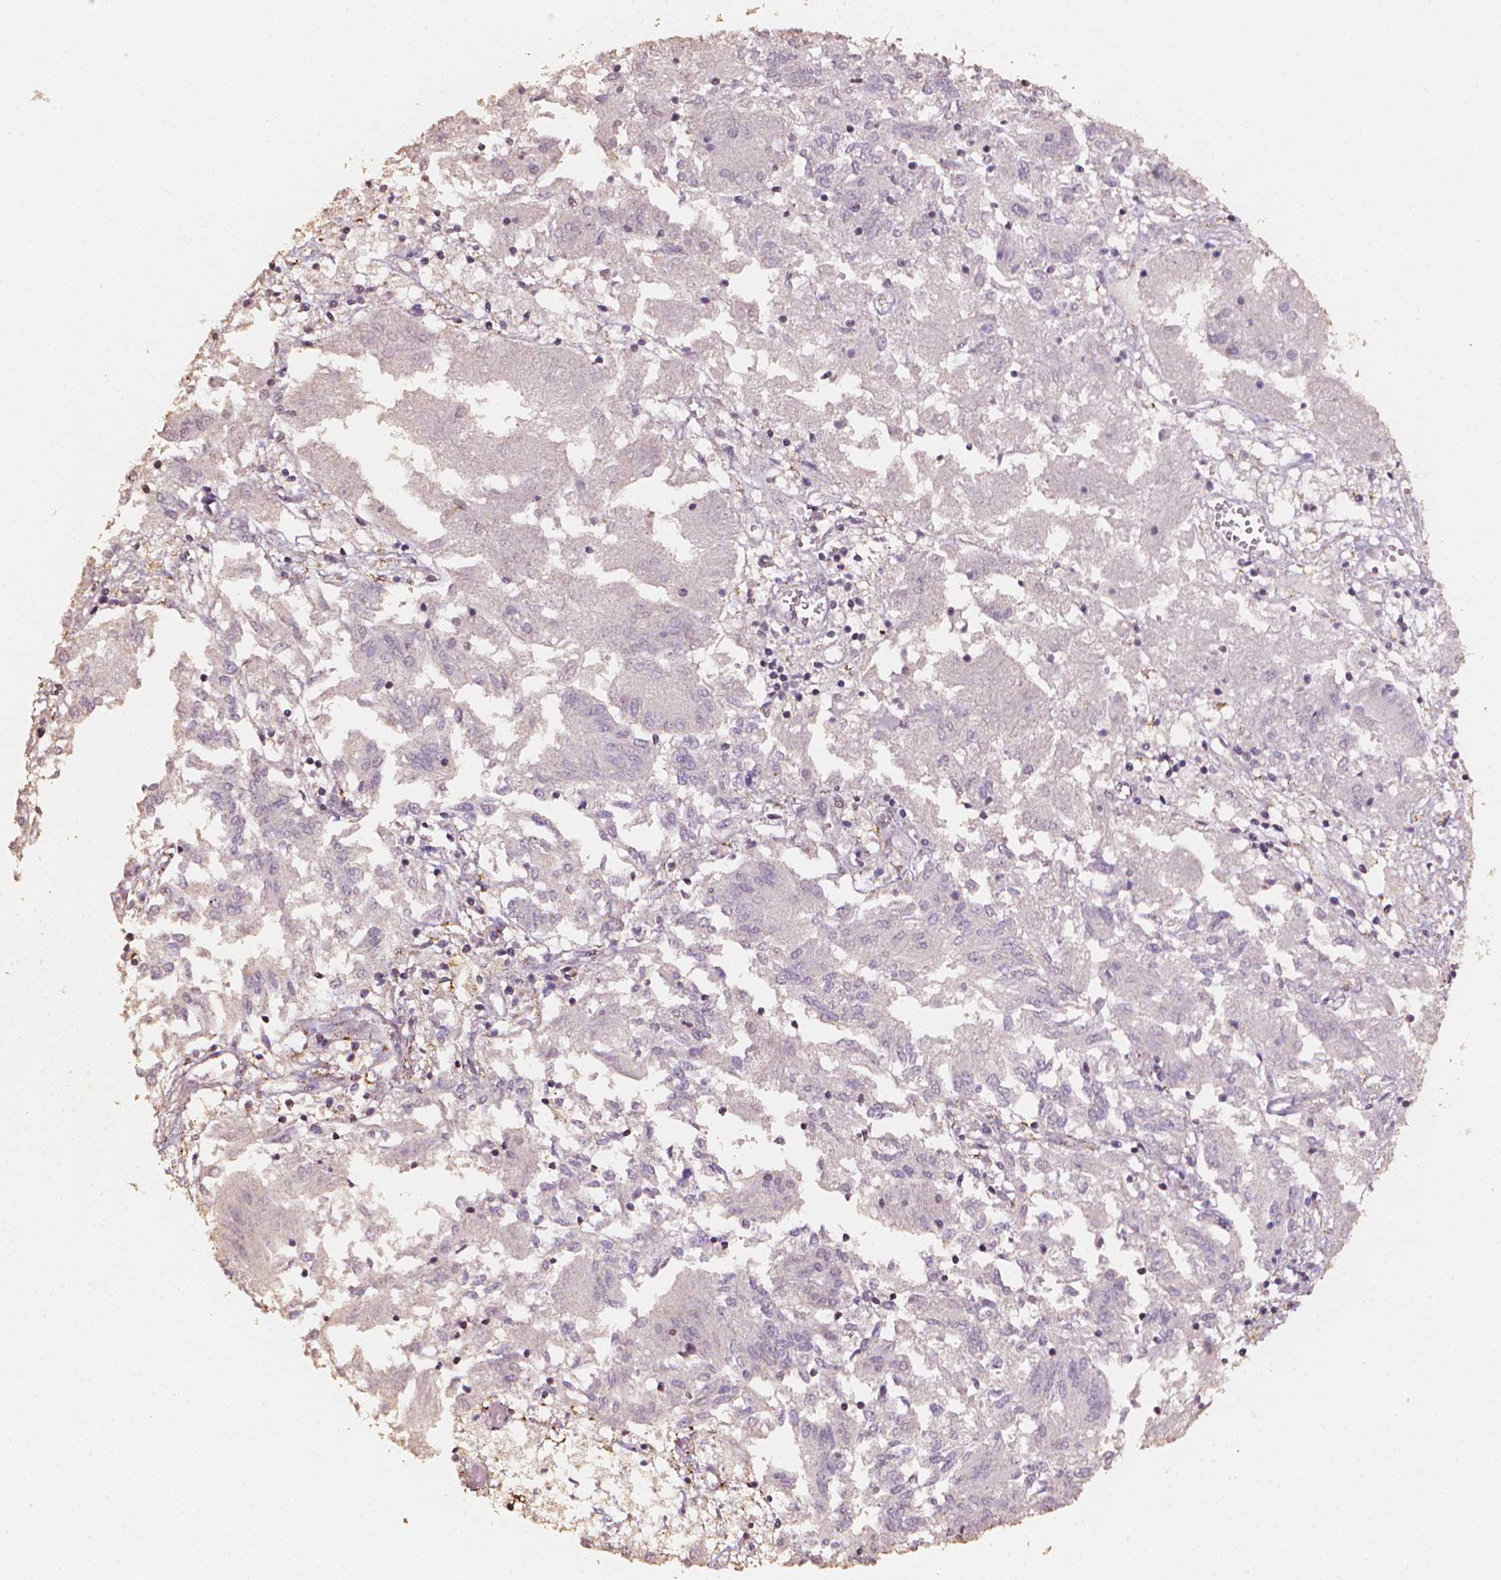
{"staining": {"intensity": "negative", "quantity": "none", "location": "none"}, "tissue": "endometrial cancer", "cell_type": "Tumor cells", "image_type": "cancer", "snomed": [{"axis": "morphology", "description": "Adenocarcinoma, NOS"}, {"axis": "topography", "description": "Endometrium"}], "caption": "Endometrial cancer stained for a protein using immunohistochemistry (IHC) shows no positivity tumor cells.", "gene": "DCN", "patient": {"sex": "female", "age": 54}}